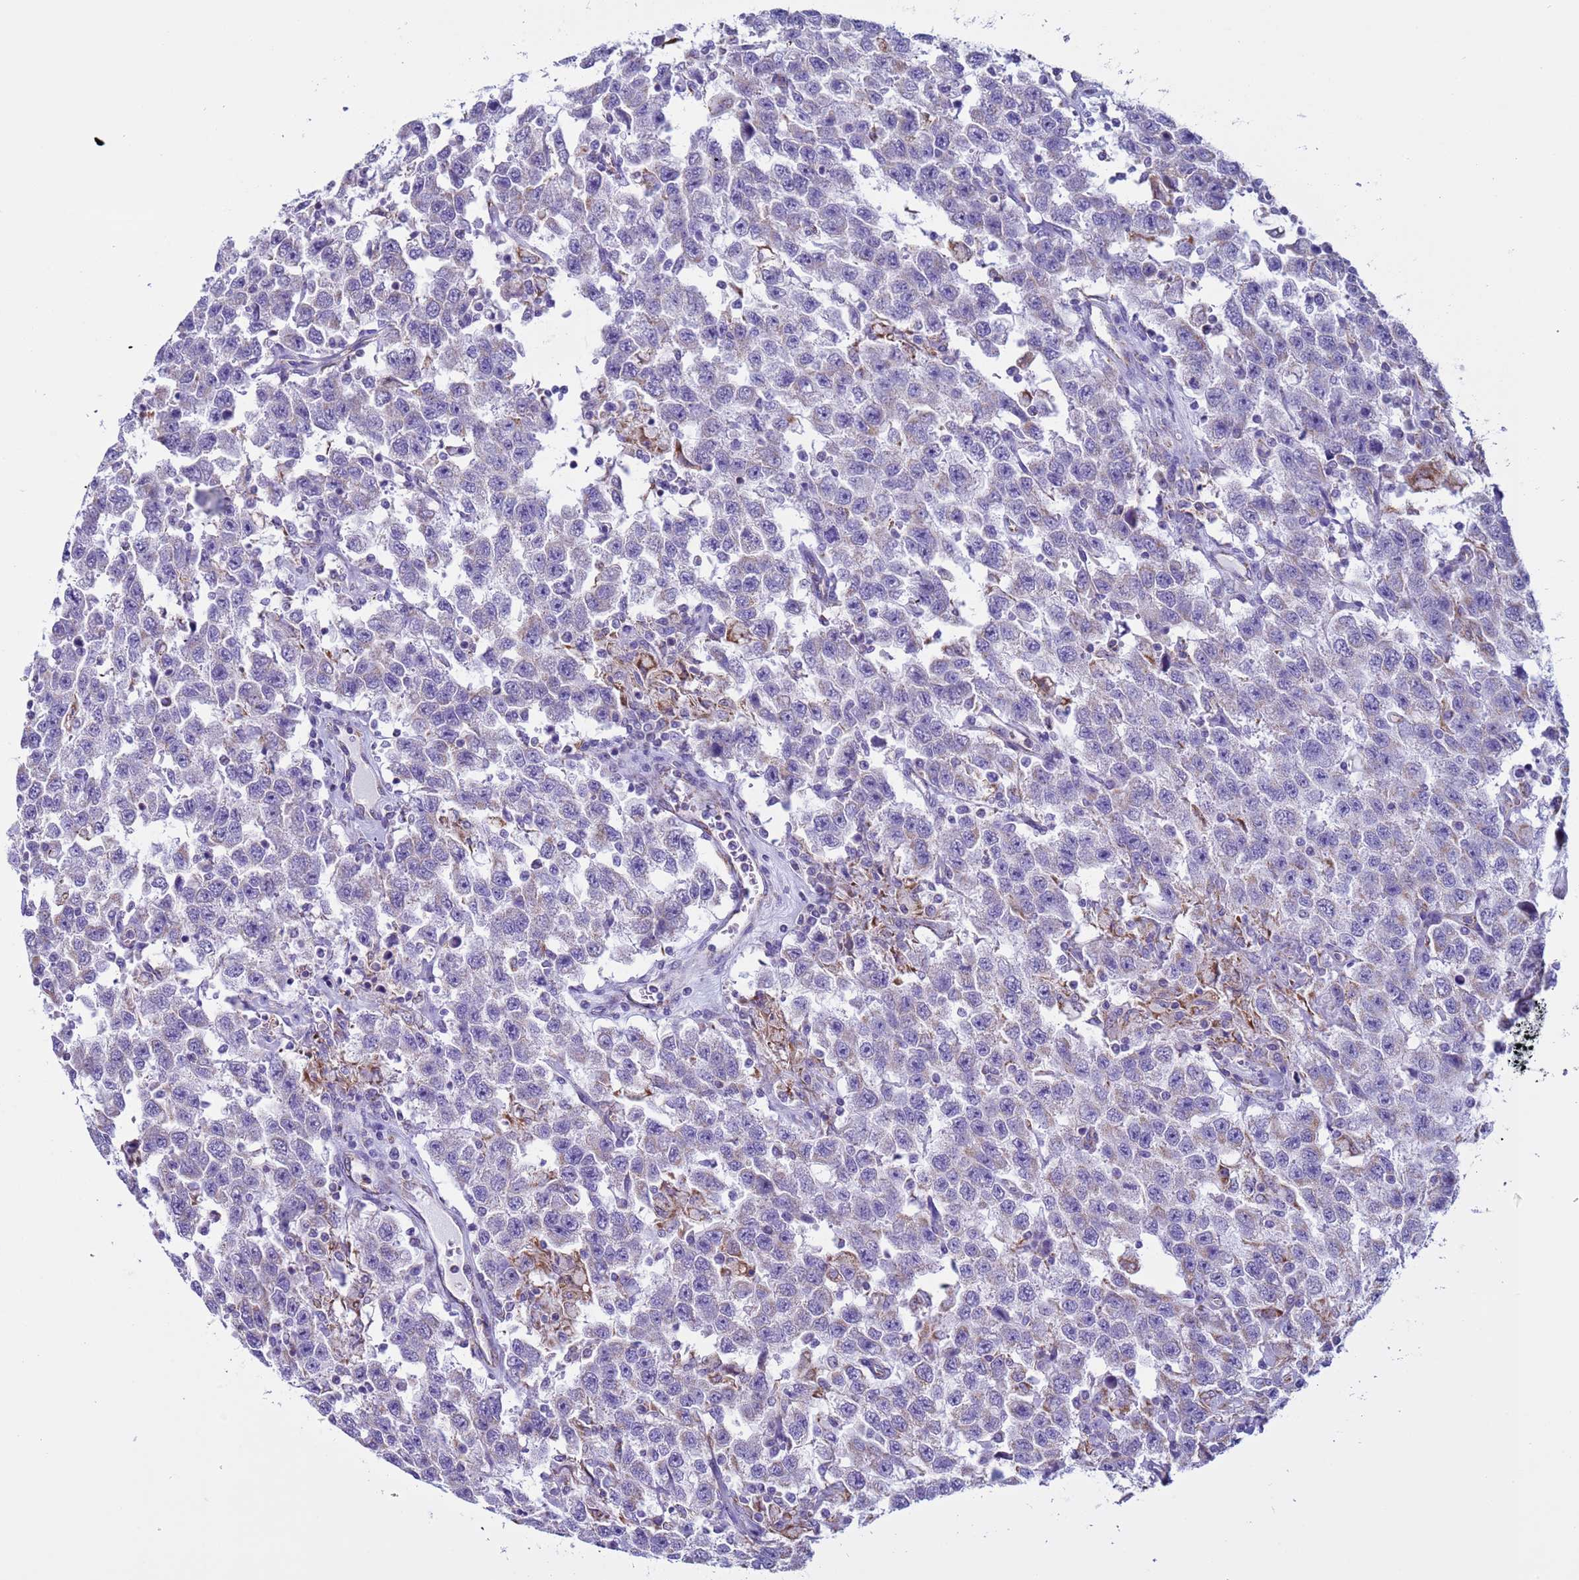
{"staining": {"intensity": "negative", "quantity": "none", "location": "none"}, "tissue": "testis cancer", "cell_type": "Tumor cells", "image_type": "cancer", "snomed": [{"axis": "morphology", "description": "Seminoma, NOS"}, {"axis": "topography", "description": "Testis"}], "caption": "Immunohistochemistry of testis cancer shows no expression in tumor cells.", "gene": "NCALD", "patient": {"sex": "male", "age": 41}}